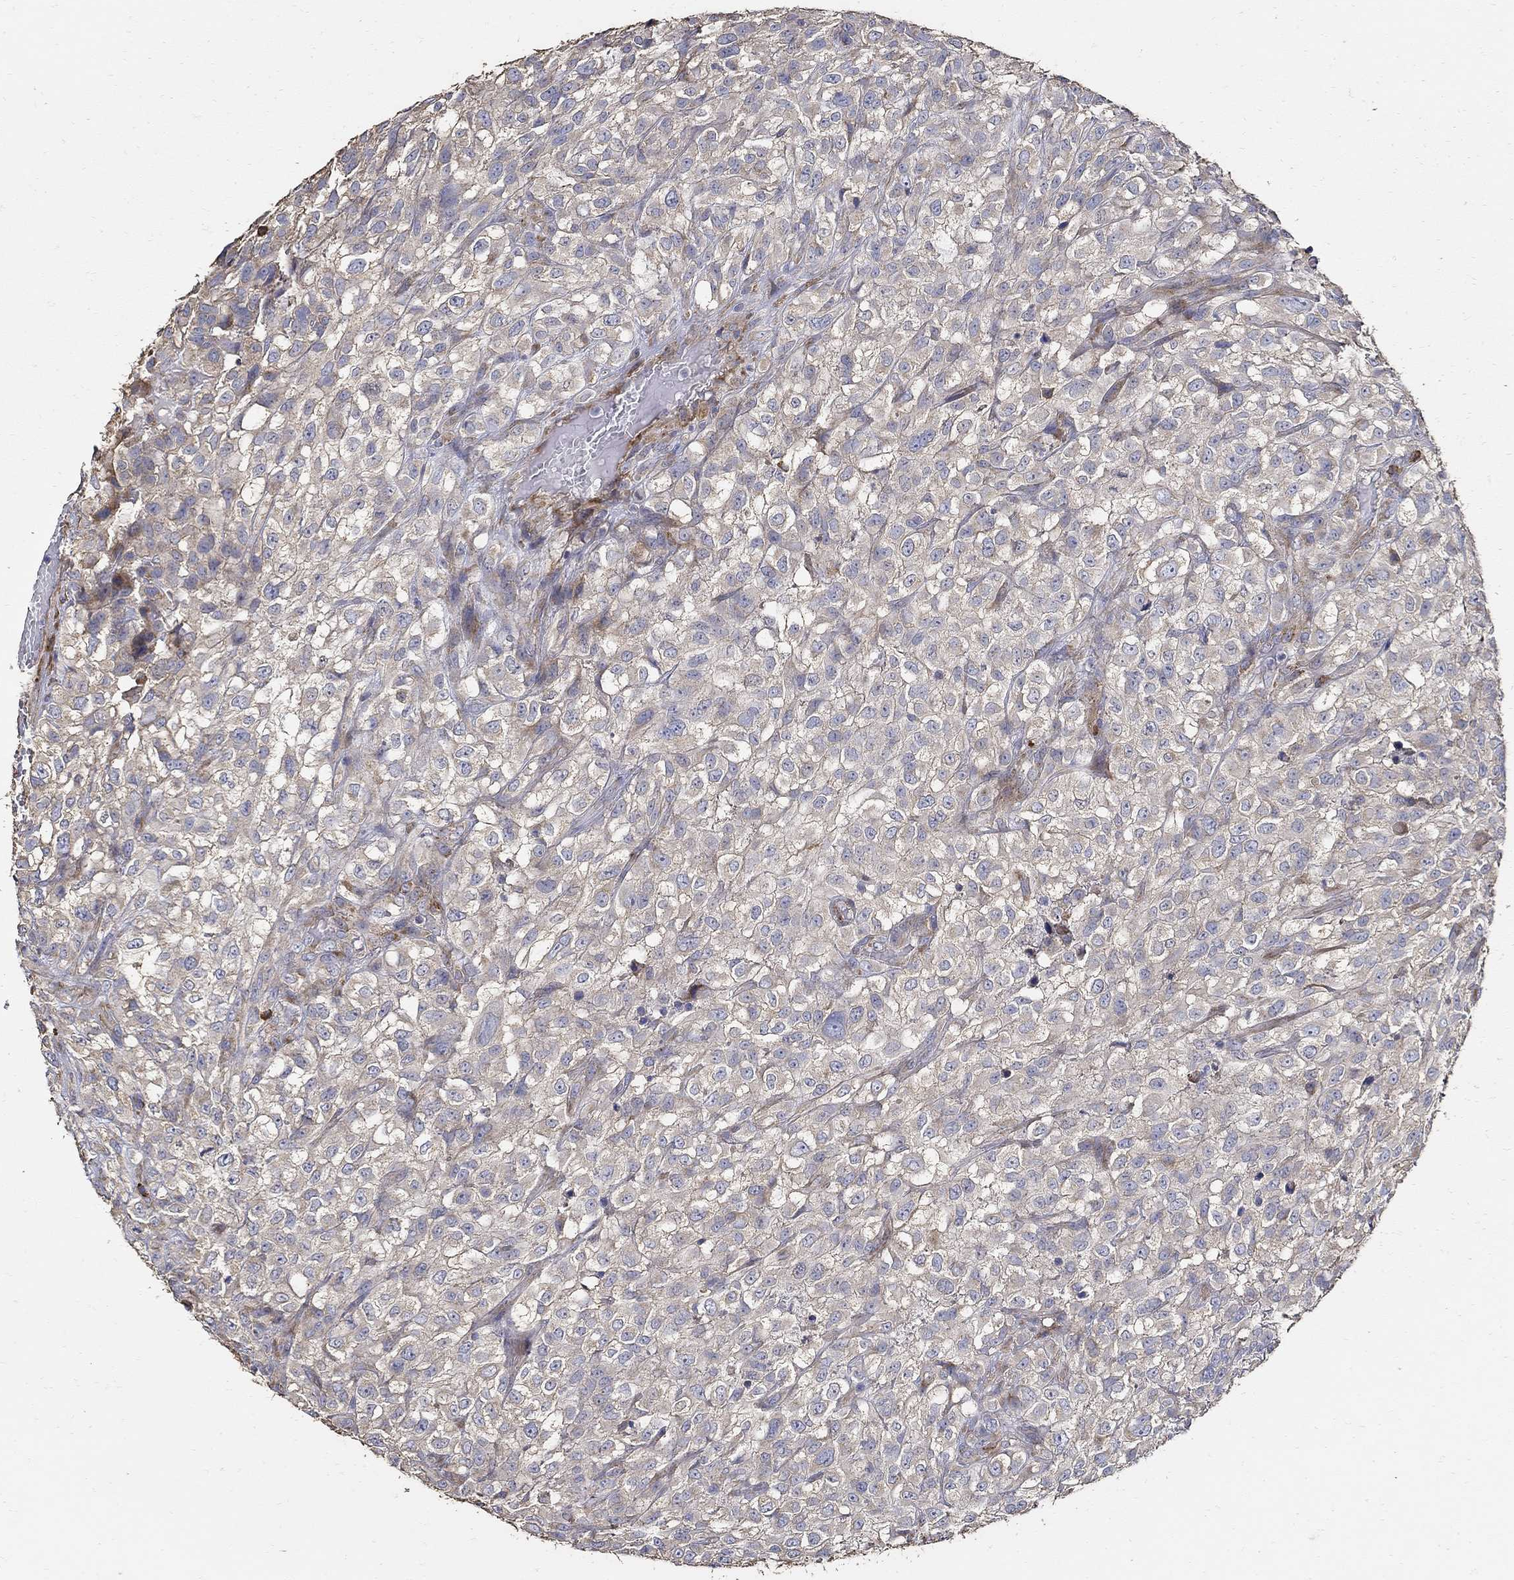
{"staining": {"intensity": "weak", "quantity": "25%-75%", "location": "cytoplasmic/membranous"}, "tissue": "urothelial cancer", "cell_type": "Tumor cells", "image_type": "cancer", "snomed": [{"axis": "morphology", "description": "Urothelial carcinoma, High grade"}, {"axis": "topography", "description": "Urinary bladder"}], "caption": "Immunohistochemistry (DAB (3,3'-diaminobenzidine)) staining of urothelial cancer displays weak cytoplasmic/membranous protein staining in about 25%-75% of tumor cells.", "gene": "EMILIN3", "patient": {"sex": "male", "age": 56}}